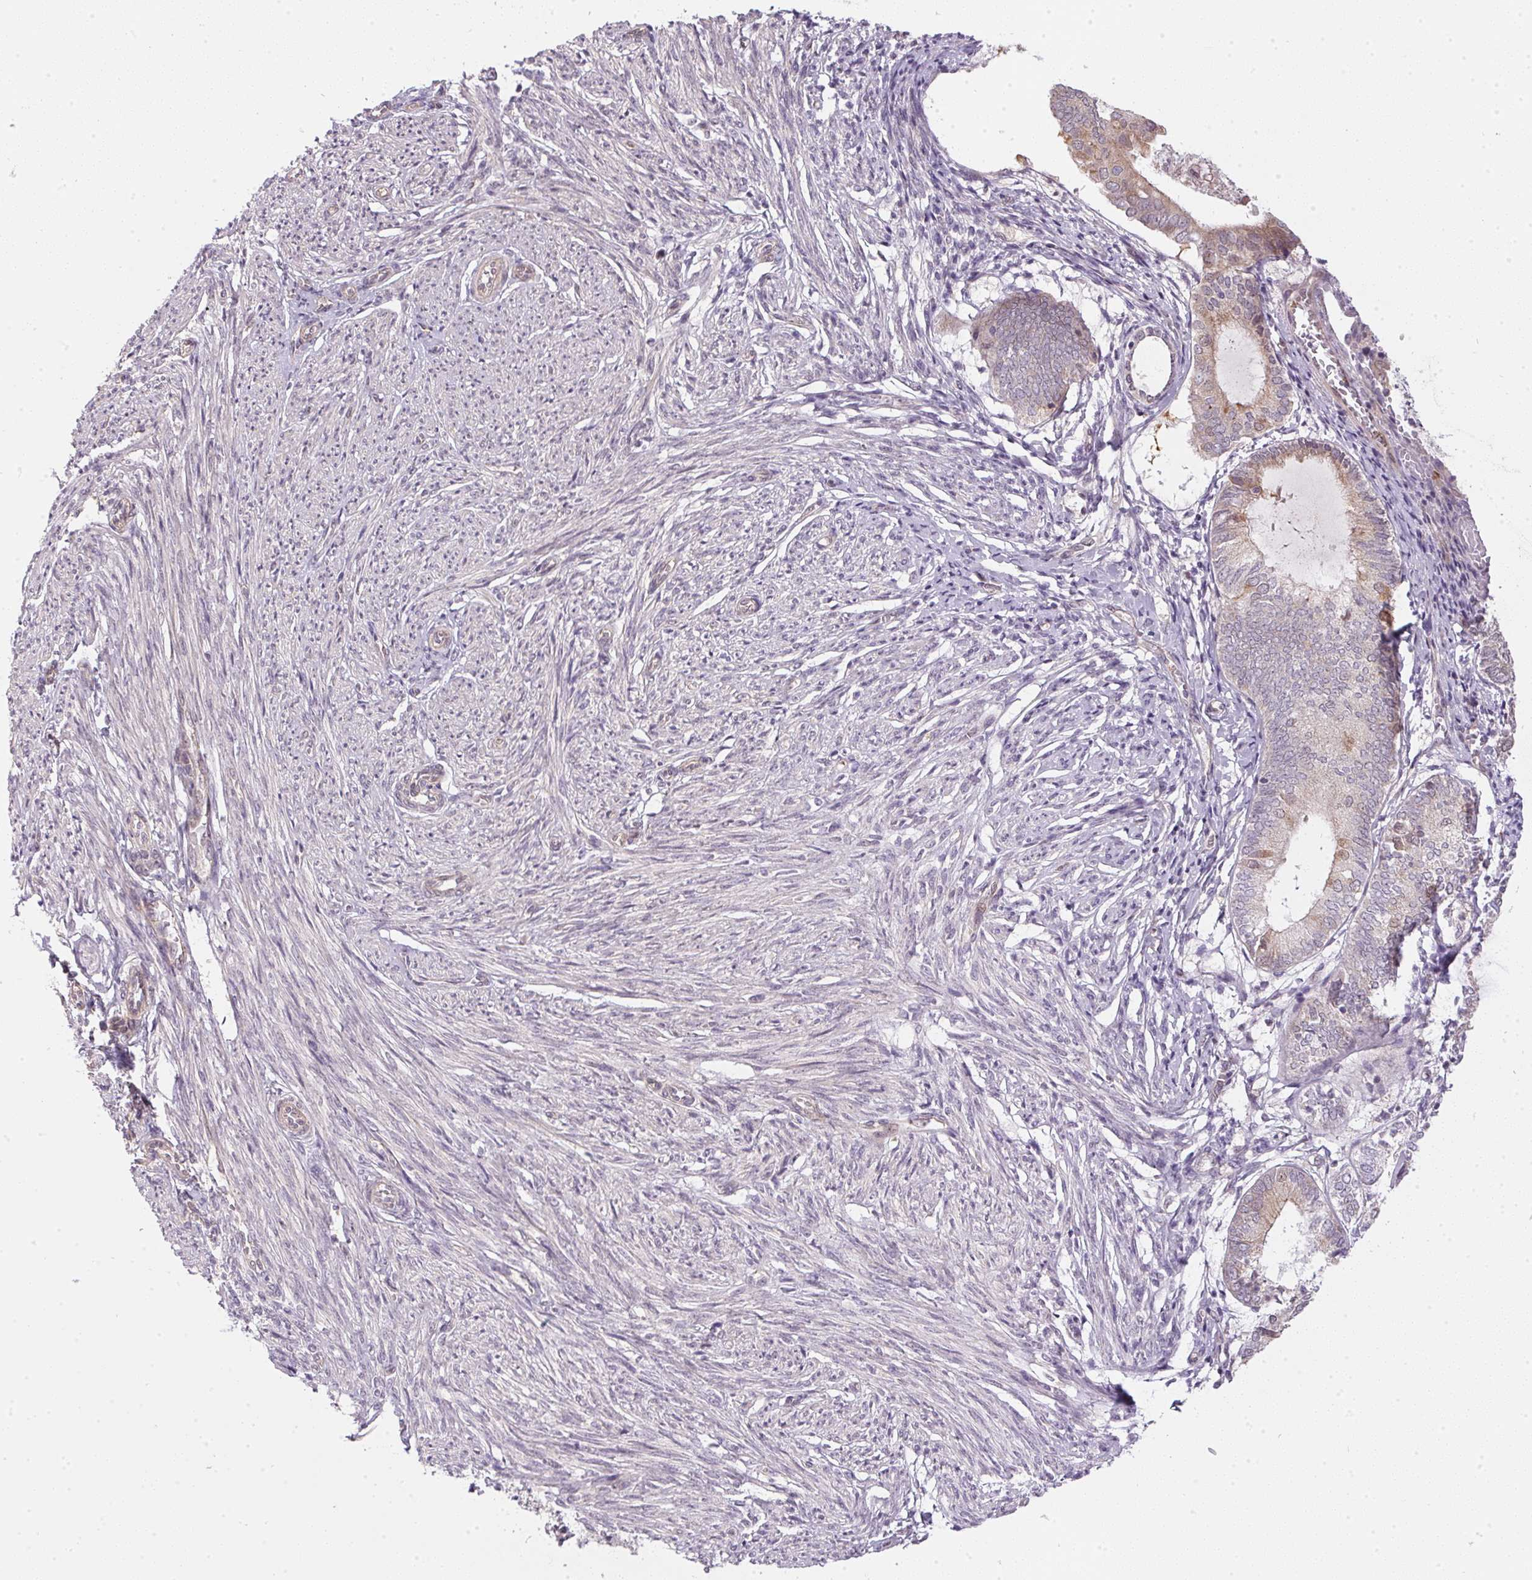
{"staining": {"intensity": "negative", "quantity": "none", "location": "none"}, "tissue": "endometrium", "cell_type": "Cells in endometrial stroma", "image_type": "normal", "snomed": [{"axis": "morphology", "description": "Normal tissue, NOS"}, {"axis": "topography", "description": "Endometrium"}], "caption": "DAB immunohistochemical staining of normal endometrium shows no significant staining in cells in endometrial stroma. (Brightfield microscopy of DAB (3,3'-diaminobenzidine) IHC at high magnification).", "gene": "CFAP92", "patient": {"sex": "female", "age": 50}}